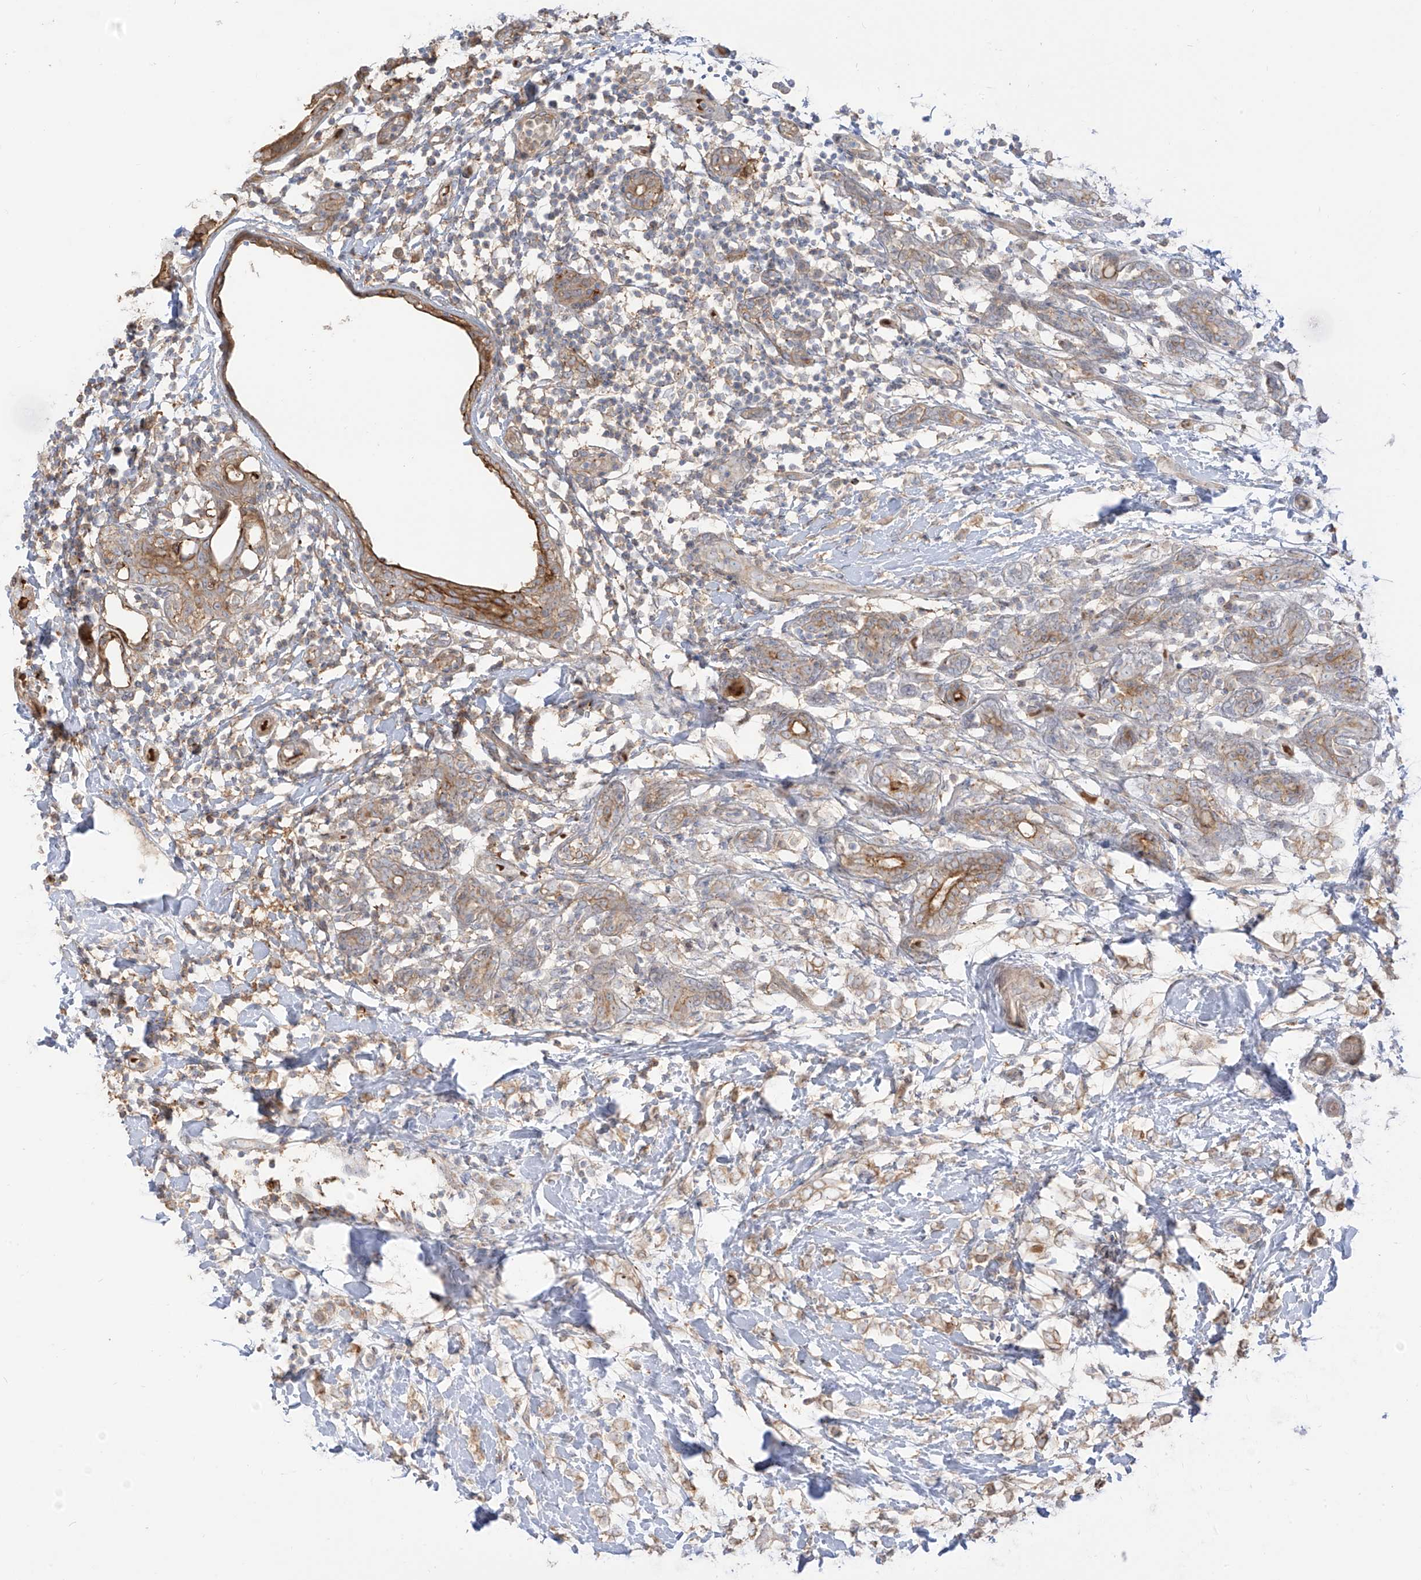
{"staining": {"intensity": "weak", "quantity": ">75%", "location": "cytoplasmic/membranous"}, "tissue": "breast cancer", "cell_type": "Tumor cells", "image_type": "cancer", "snomed": [{"axis": "morphology", "description": "Normal tissue, NOS"}, {"axis": "morphology", "description": "Lobular carcinoma"}, {"axis": "topography", "description": "Breast"}], "caption": "Weak cytoplasmic/membranous positivity is seen in about >75% of tumor cells in breast cancer (lobular carcinoma).", "gene": "ZGRF1", "patient": {"sex": "female", "age": 47}}